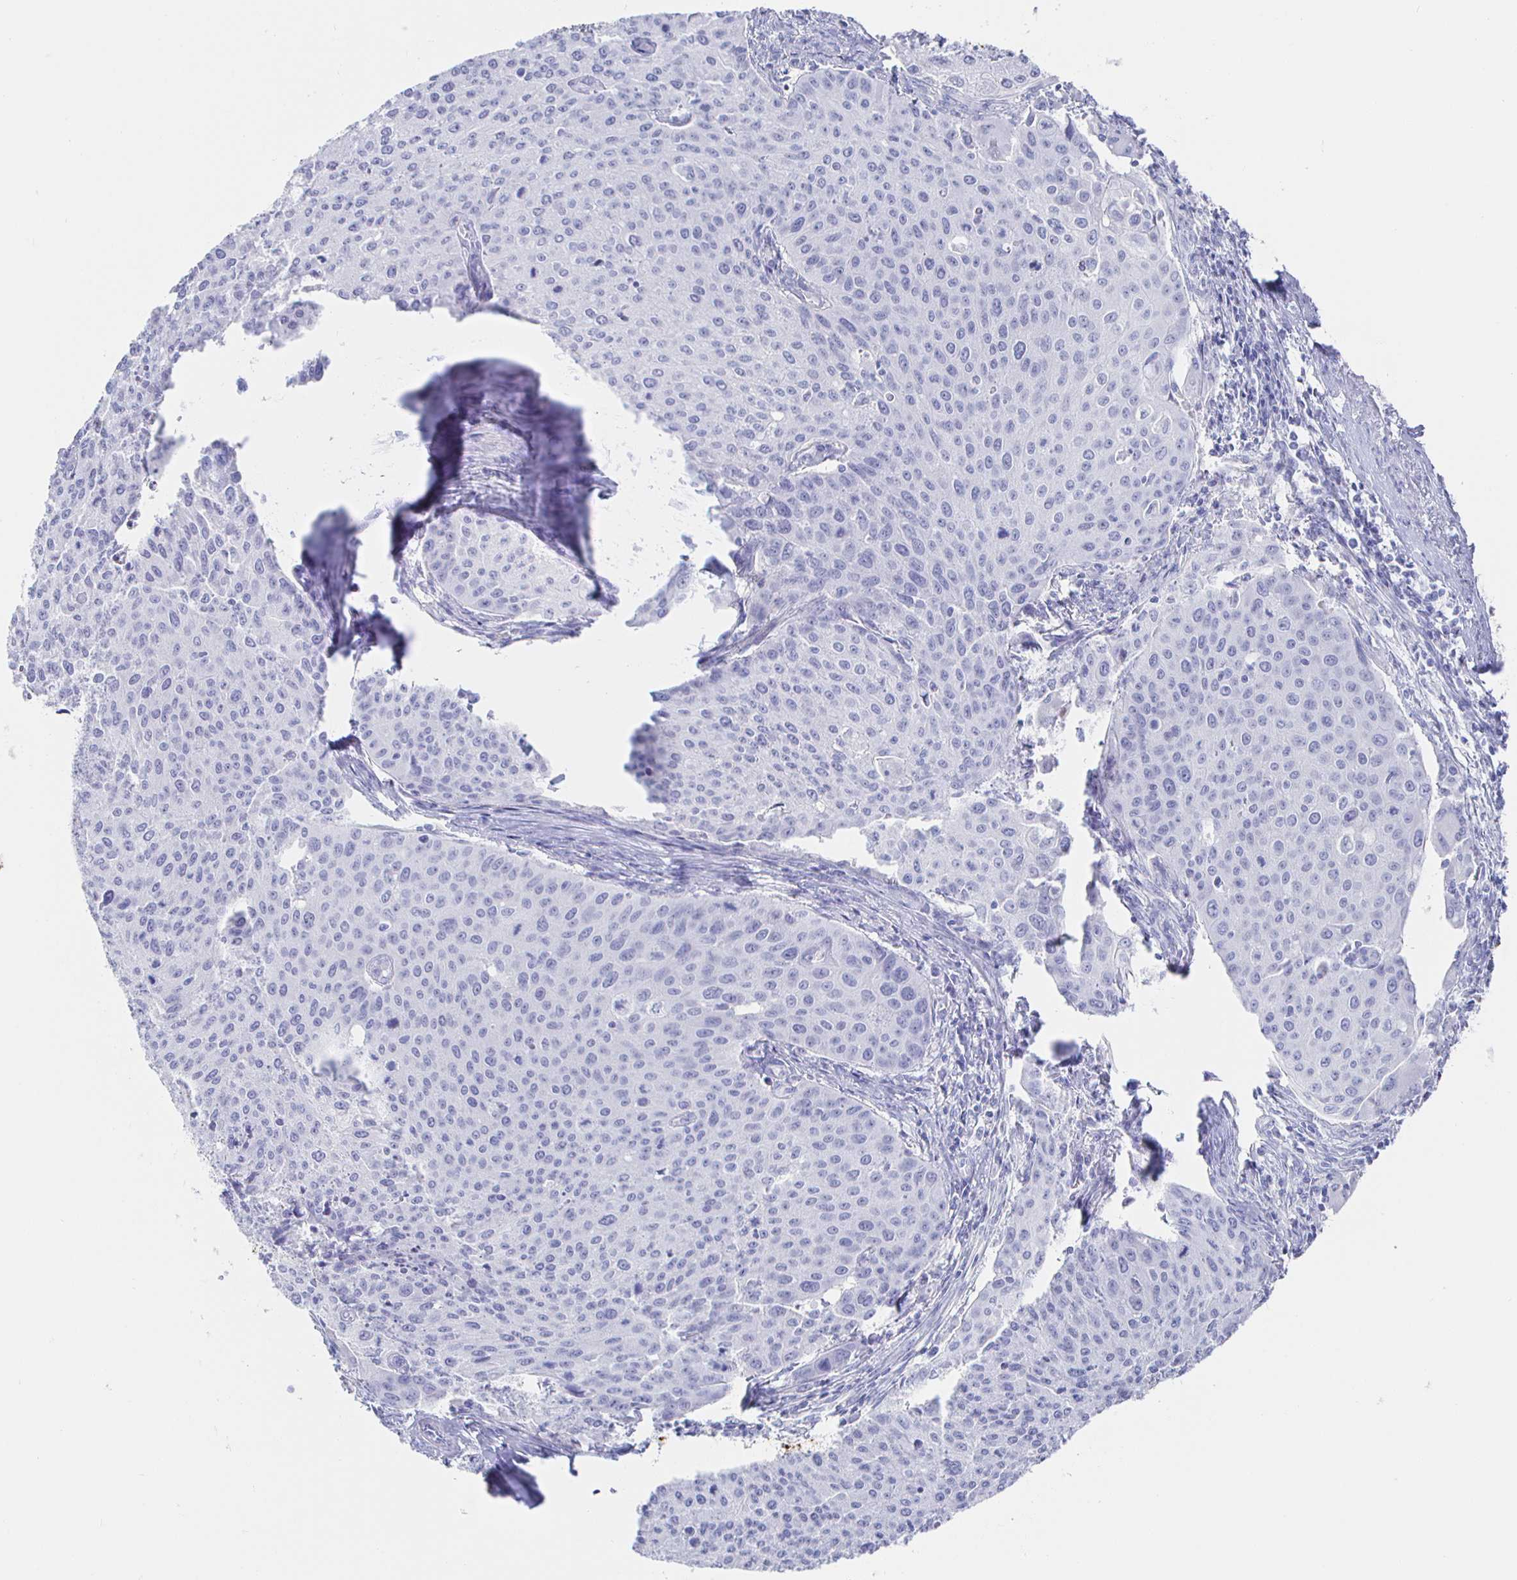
{"staining": {"intensity": "negative", "quantity": "none", "location": "none"}, "tissue": "cervical cancer", "cell_type": "Tumor cells", "image_type": "cancer", "snomed": [{"axis": "morphology", "description": "Squamous cell carcinoma, NOS"}, {"axis": "topography", "description": "Cervix"}], "caption": "IHC of cervical squamous cell carcinoma displays no staining in tumor cells.", "gene": "CLCA1", "patient": {"sex": "female", "age": 38}}